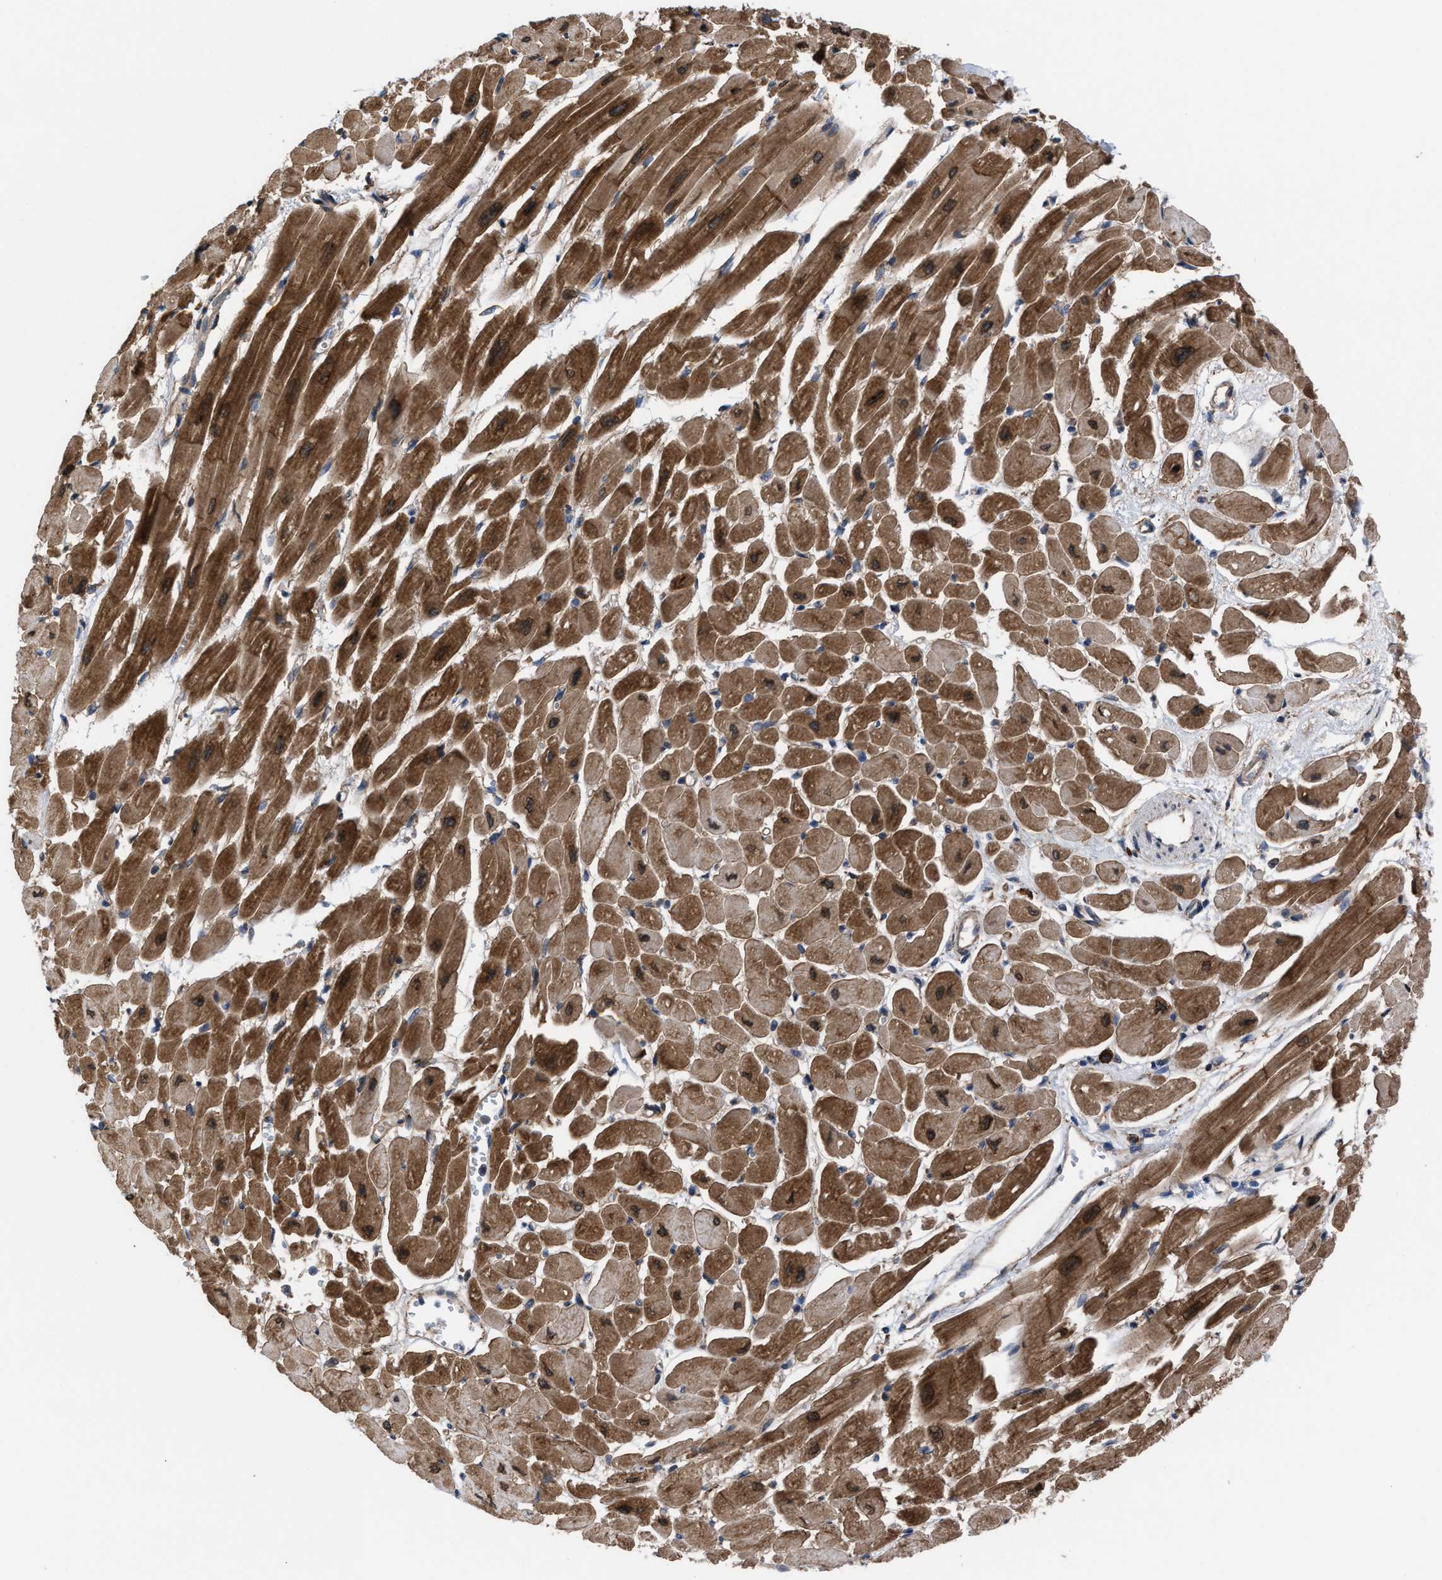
{"staining": {"intensity": "moderate", "quantity": ">75%", "location": "cytoplasmic/membranous"}, "tissue": "heart muscle", "cell_type": "Cardiomyocytes", "image_type": "normal", "snomed": [{"axis": "morphology", "description": "Normal tissue, NOS"}, {"axis": "topography", "description": "Heart"}], "caption": "This is a photomicrograph of immunohistochemistry (IHC) staining of benign heart muscle, which shows moderate staining in the cytoplasmic/membranous of cardiomyocytes.", "gene": "TP53BP2", "patient": {"sex": "female", "age": 54}}